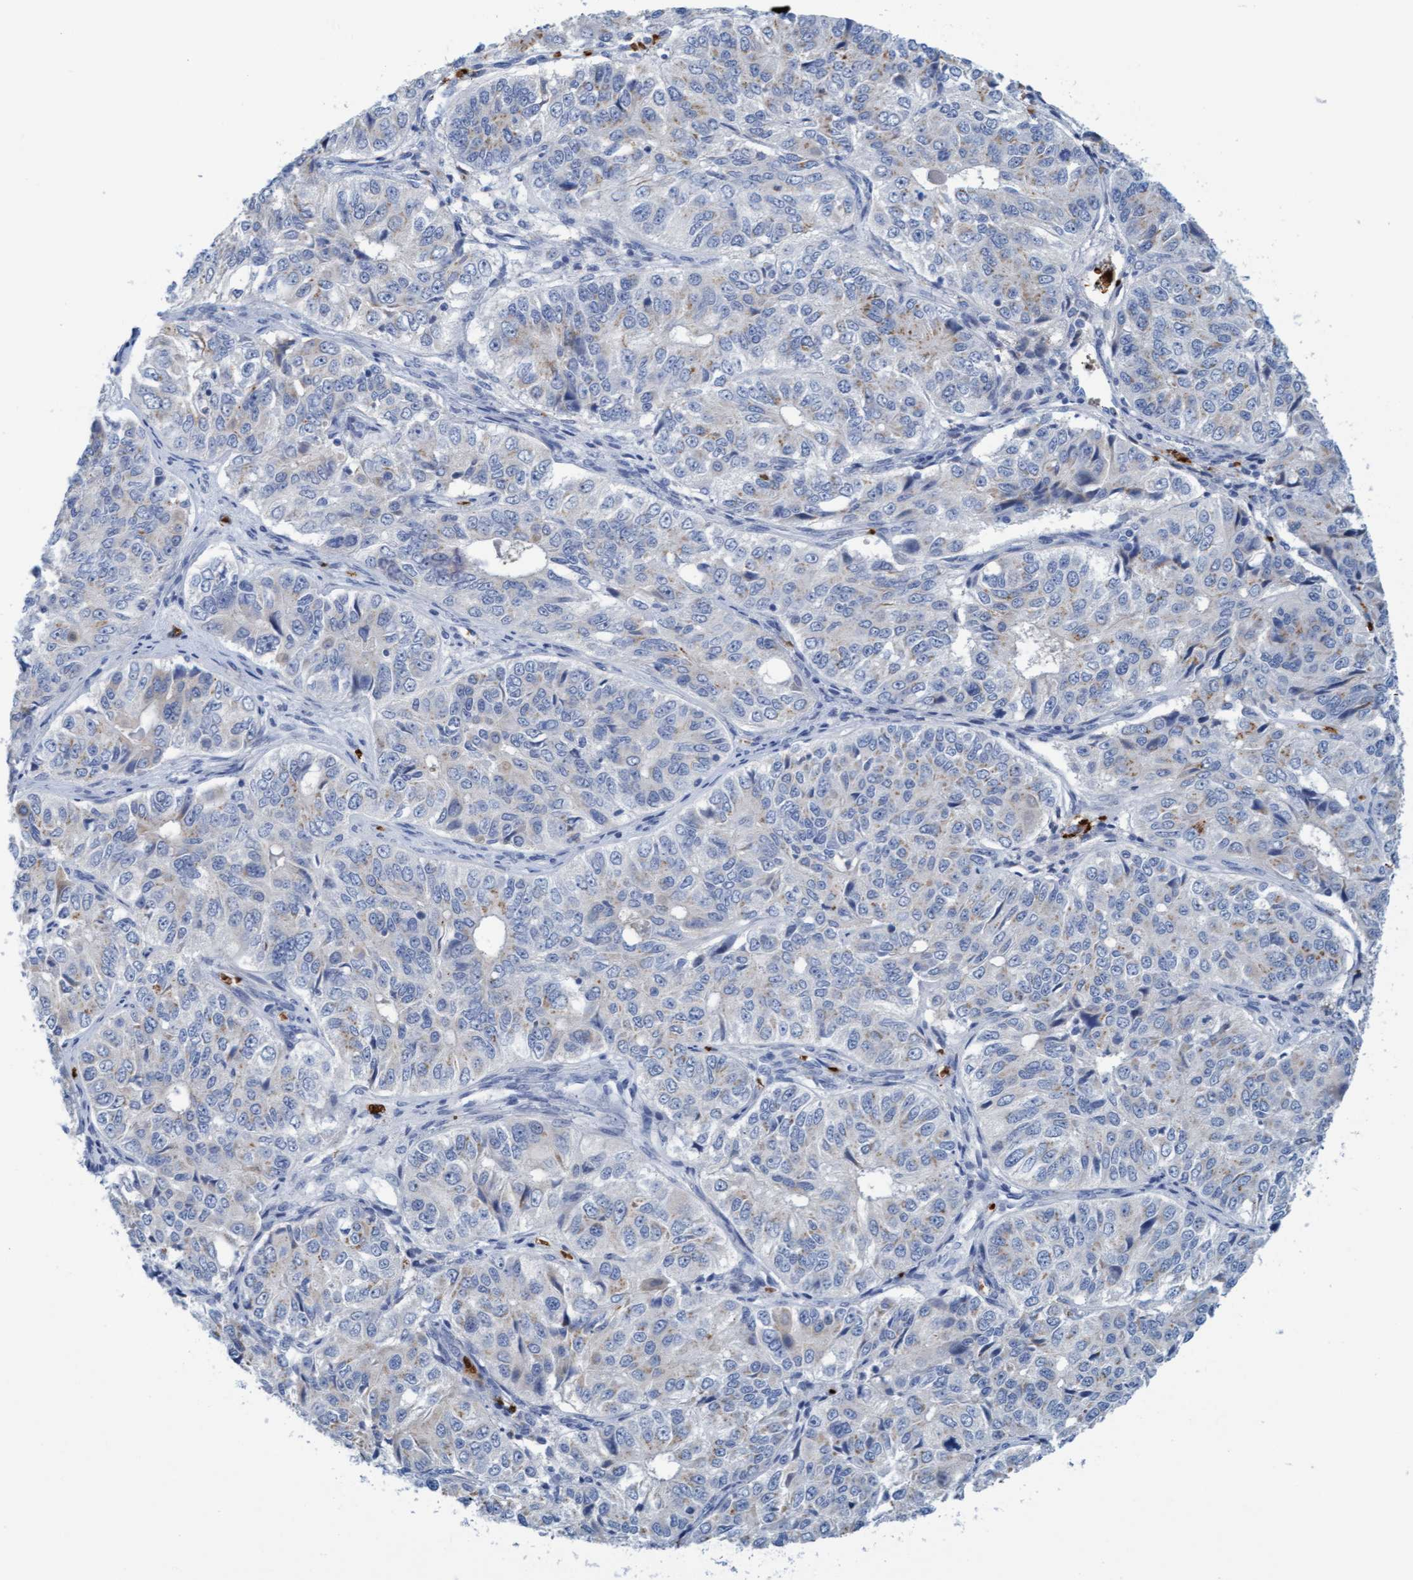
{"staining": {"intensity": "weak", "quantity": "<25%", "location": "cytoplasmic/membranous"}, "tissue": "ovarian cancer", "cell_type": "Tumor cells", "image_type": "cancer", "snomed": [{"axis": "morphology", "description": "Carcinoma, endometroid"}, {"axis": "topography", "description": "Ovary"}], "caption": "A micrograph of ovarian cancer stained for a protein shows no brown staining in tumor cells.", "gene": "P2RX5", "patient": {"sex": "female", "age": 51}}